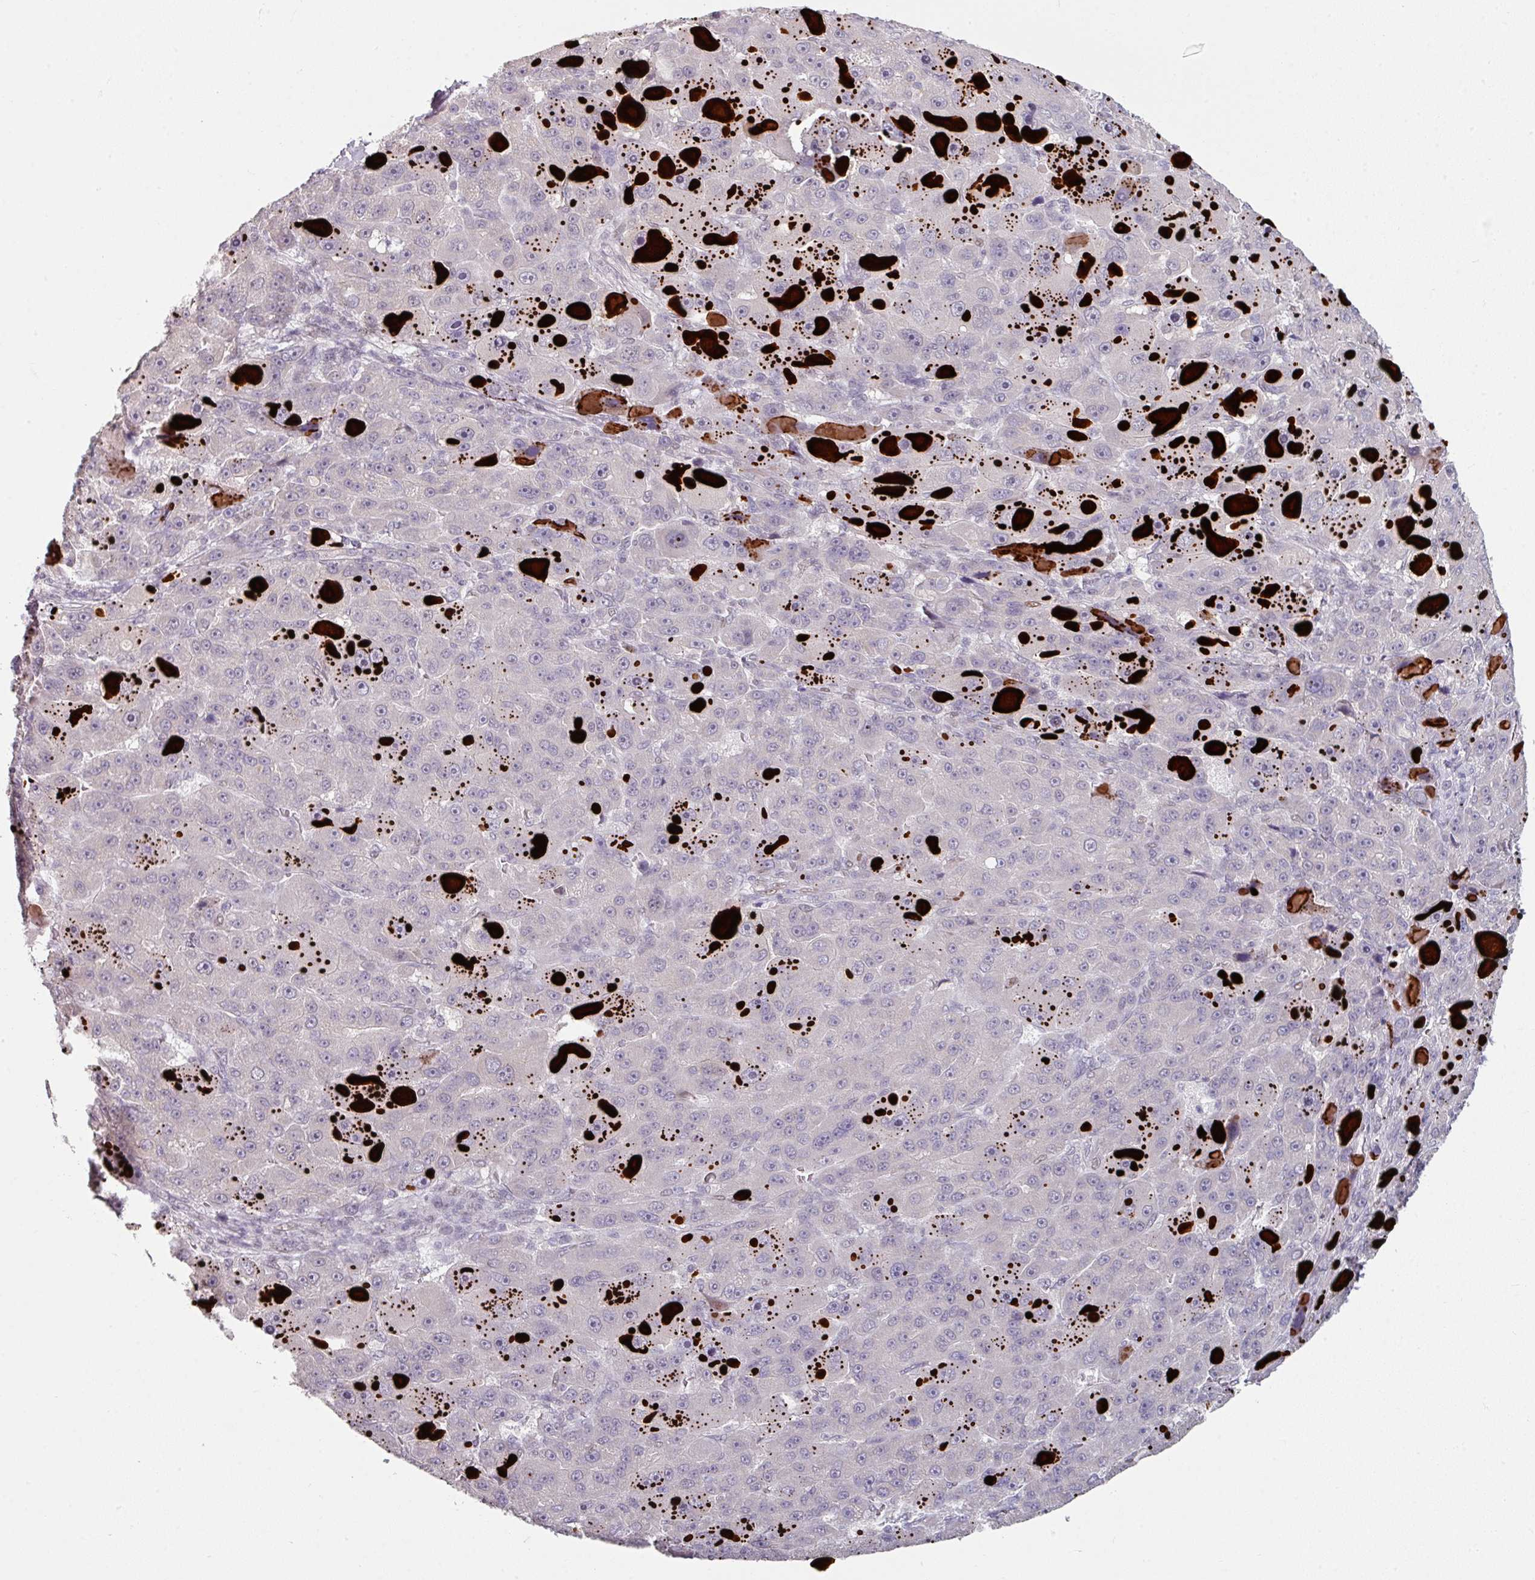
{"staining": {"intensity": "negative", "quantity": "none", "location": "none"}, "tissue": "liver cancer", "cell_type": "Tumor cells", "image_type": "cancer", "snomed": [{"axis": "morphology", "description": "Carcinoma, Hepatocellular, NOS"}, {"axis": "topography", "description": "Liver"}], "caption": "Immunohistochemistry (IHC) micrograph of liver cancer stained for a protein (brown), which demonstrates no positivity in tumor cells.", "gene": "ELK1", "patient": {"sex": "male", "age": 76}}